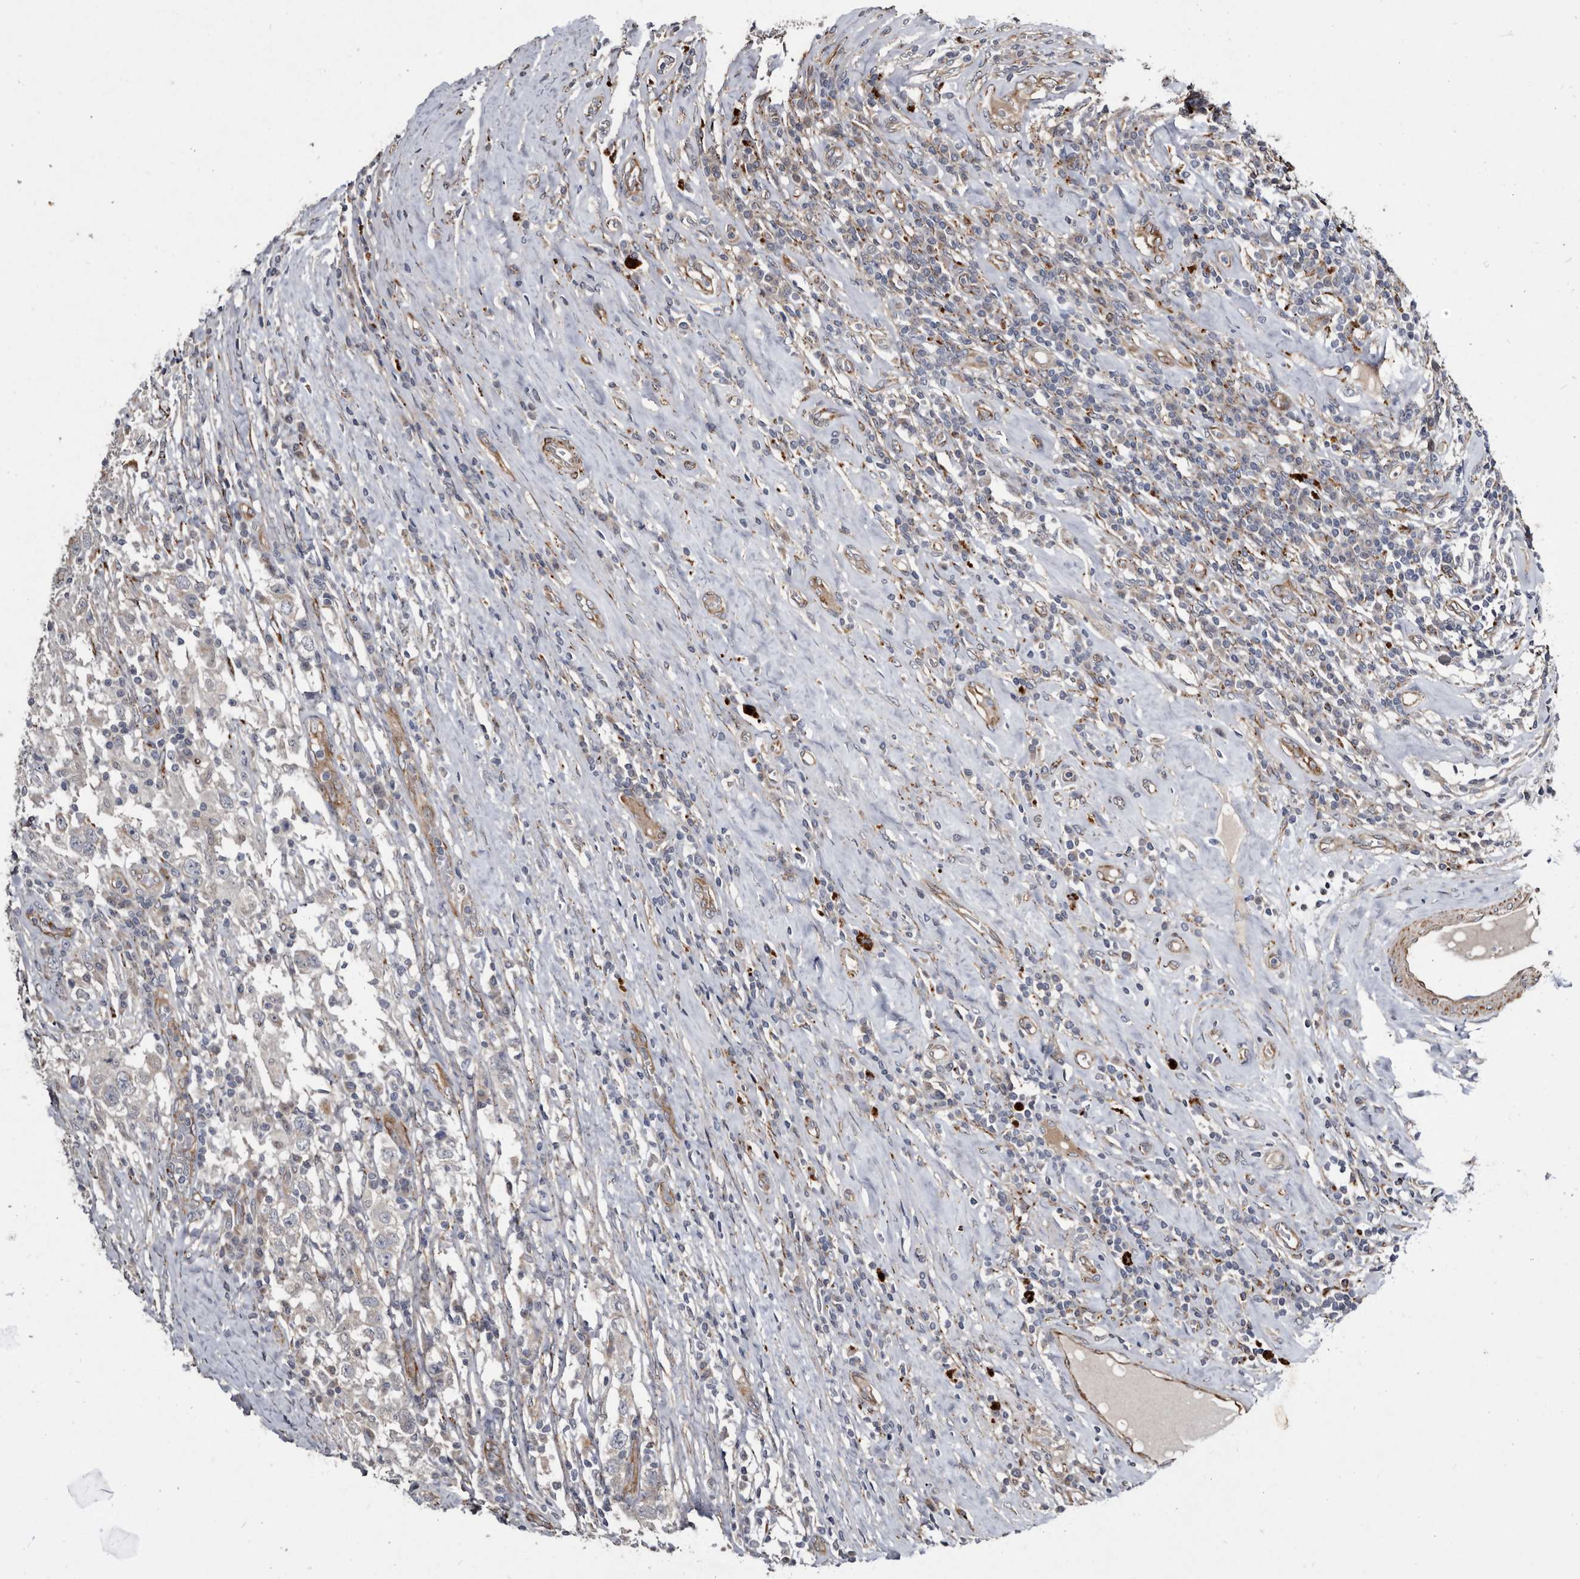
{"staining": {"intensity": "negative", "quantity": "none", "location": "none"}, "tissue": "testis cancer", "cell_type": "Tumor cells", "image_type": "cancer", "snomed": [{"axis": "morphology", "description": "Seminoma, NOS"}, {"axis": "topography", "description": "Testis"}], "caption": "DAB (3,3'-diaminobenzidine) immunohistochemical staining of testis cancer demonstrates no significant positivity in tumor cells.", "gene": "CTSA", "patient": {"sex": "male", "age": 41}}